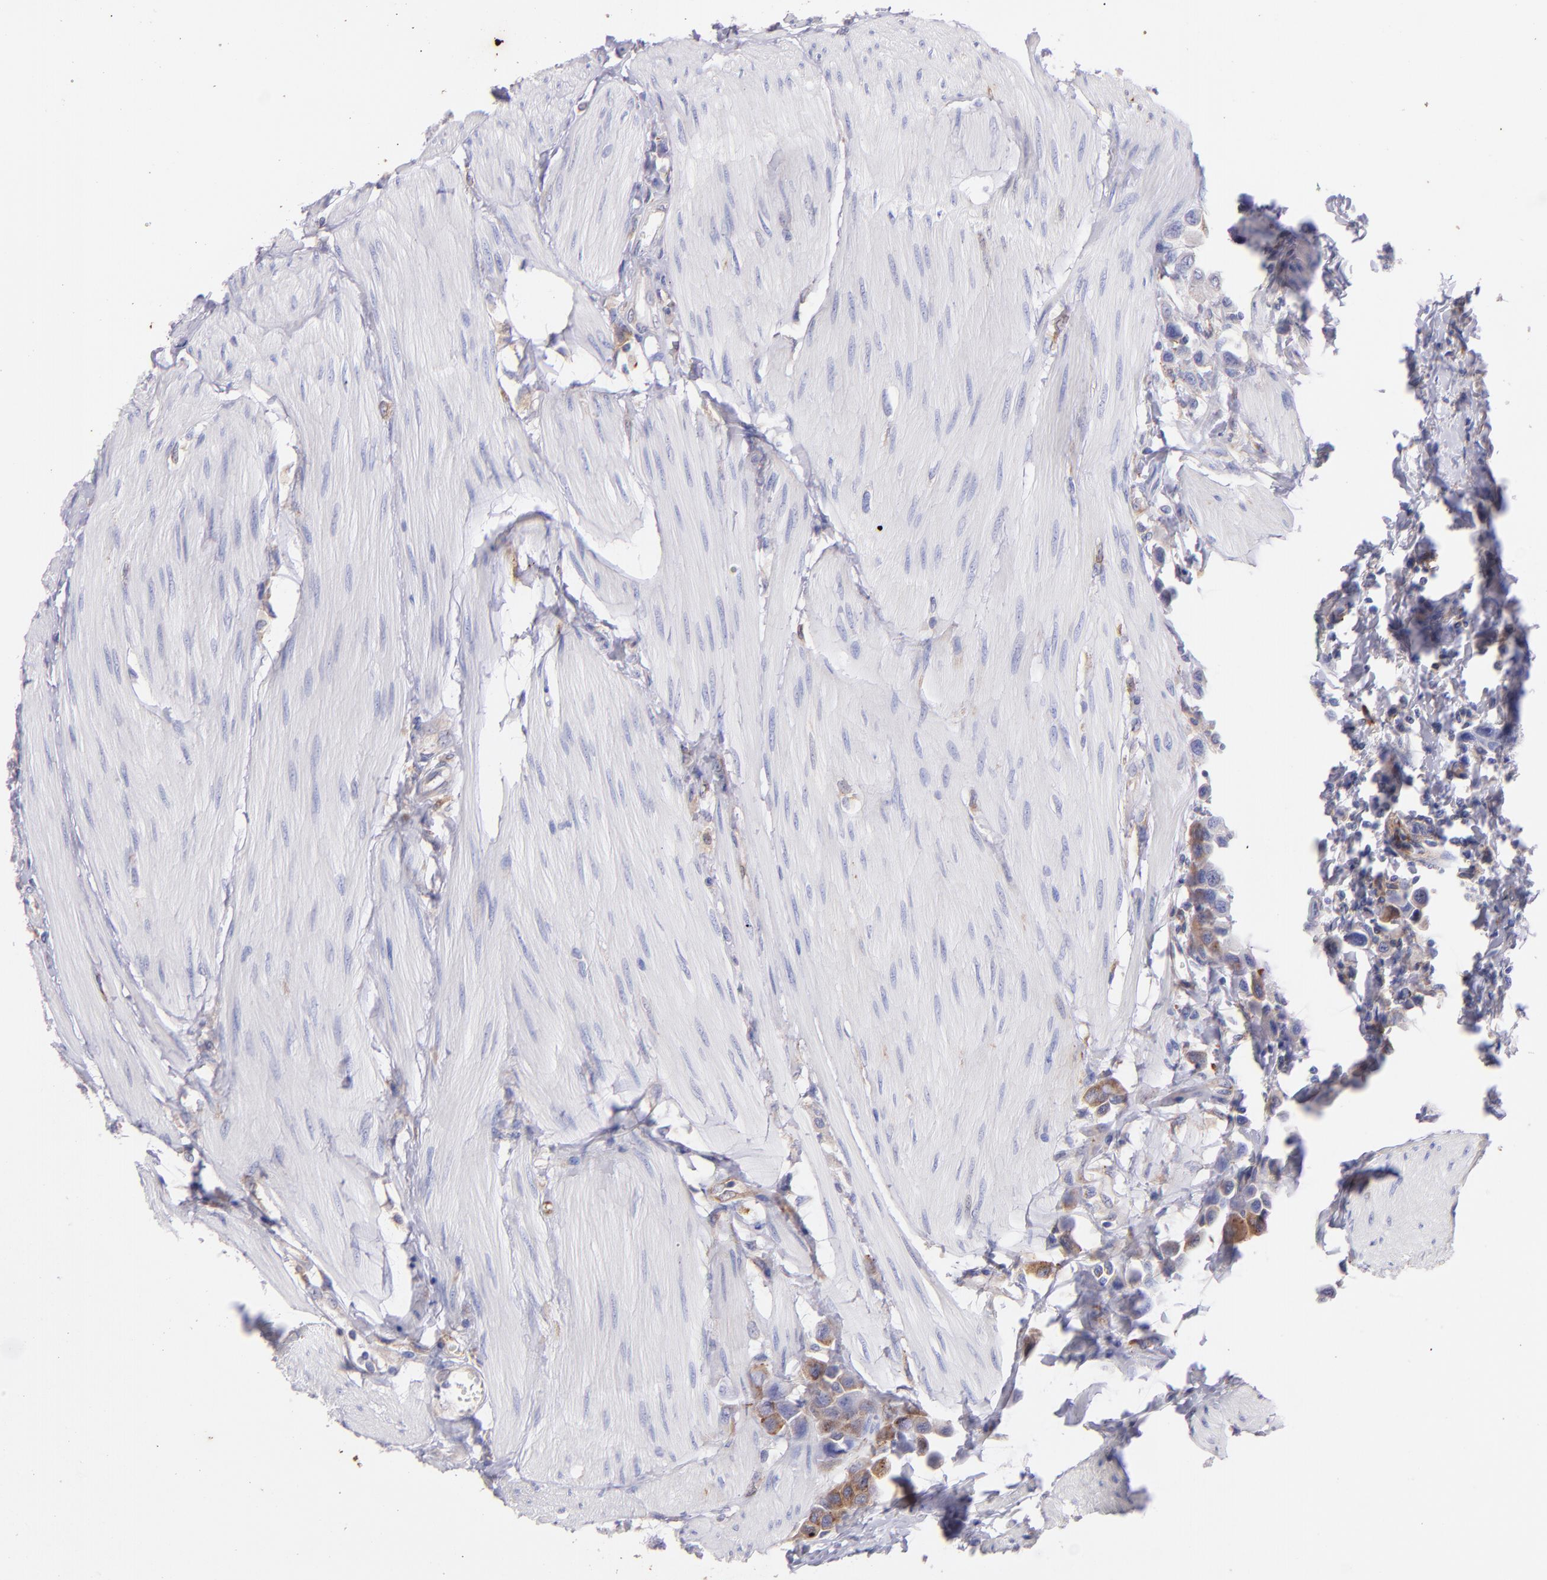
{"staining": {"intensity": "weak", "quantity": "<25%", "location": "cytoplasmic/membranous"}, "tissue": "urothelial cancer", "cell_type": "Tumor cells", "image_type": "cancer", "snomed": [{"axis": "morphology", "description": "Urothelial carcinoma, High grade"}, {"axis": "topography", "description": "Urinary bladder"}], "caption": "This is an IHC image of human urothelial cancer. There is no staining in tumor cells.", "gene": "RET", "patient": {"sex": "male", "age": 50}}